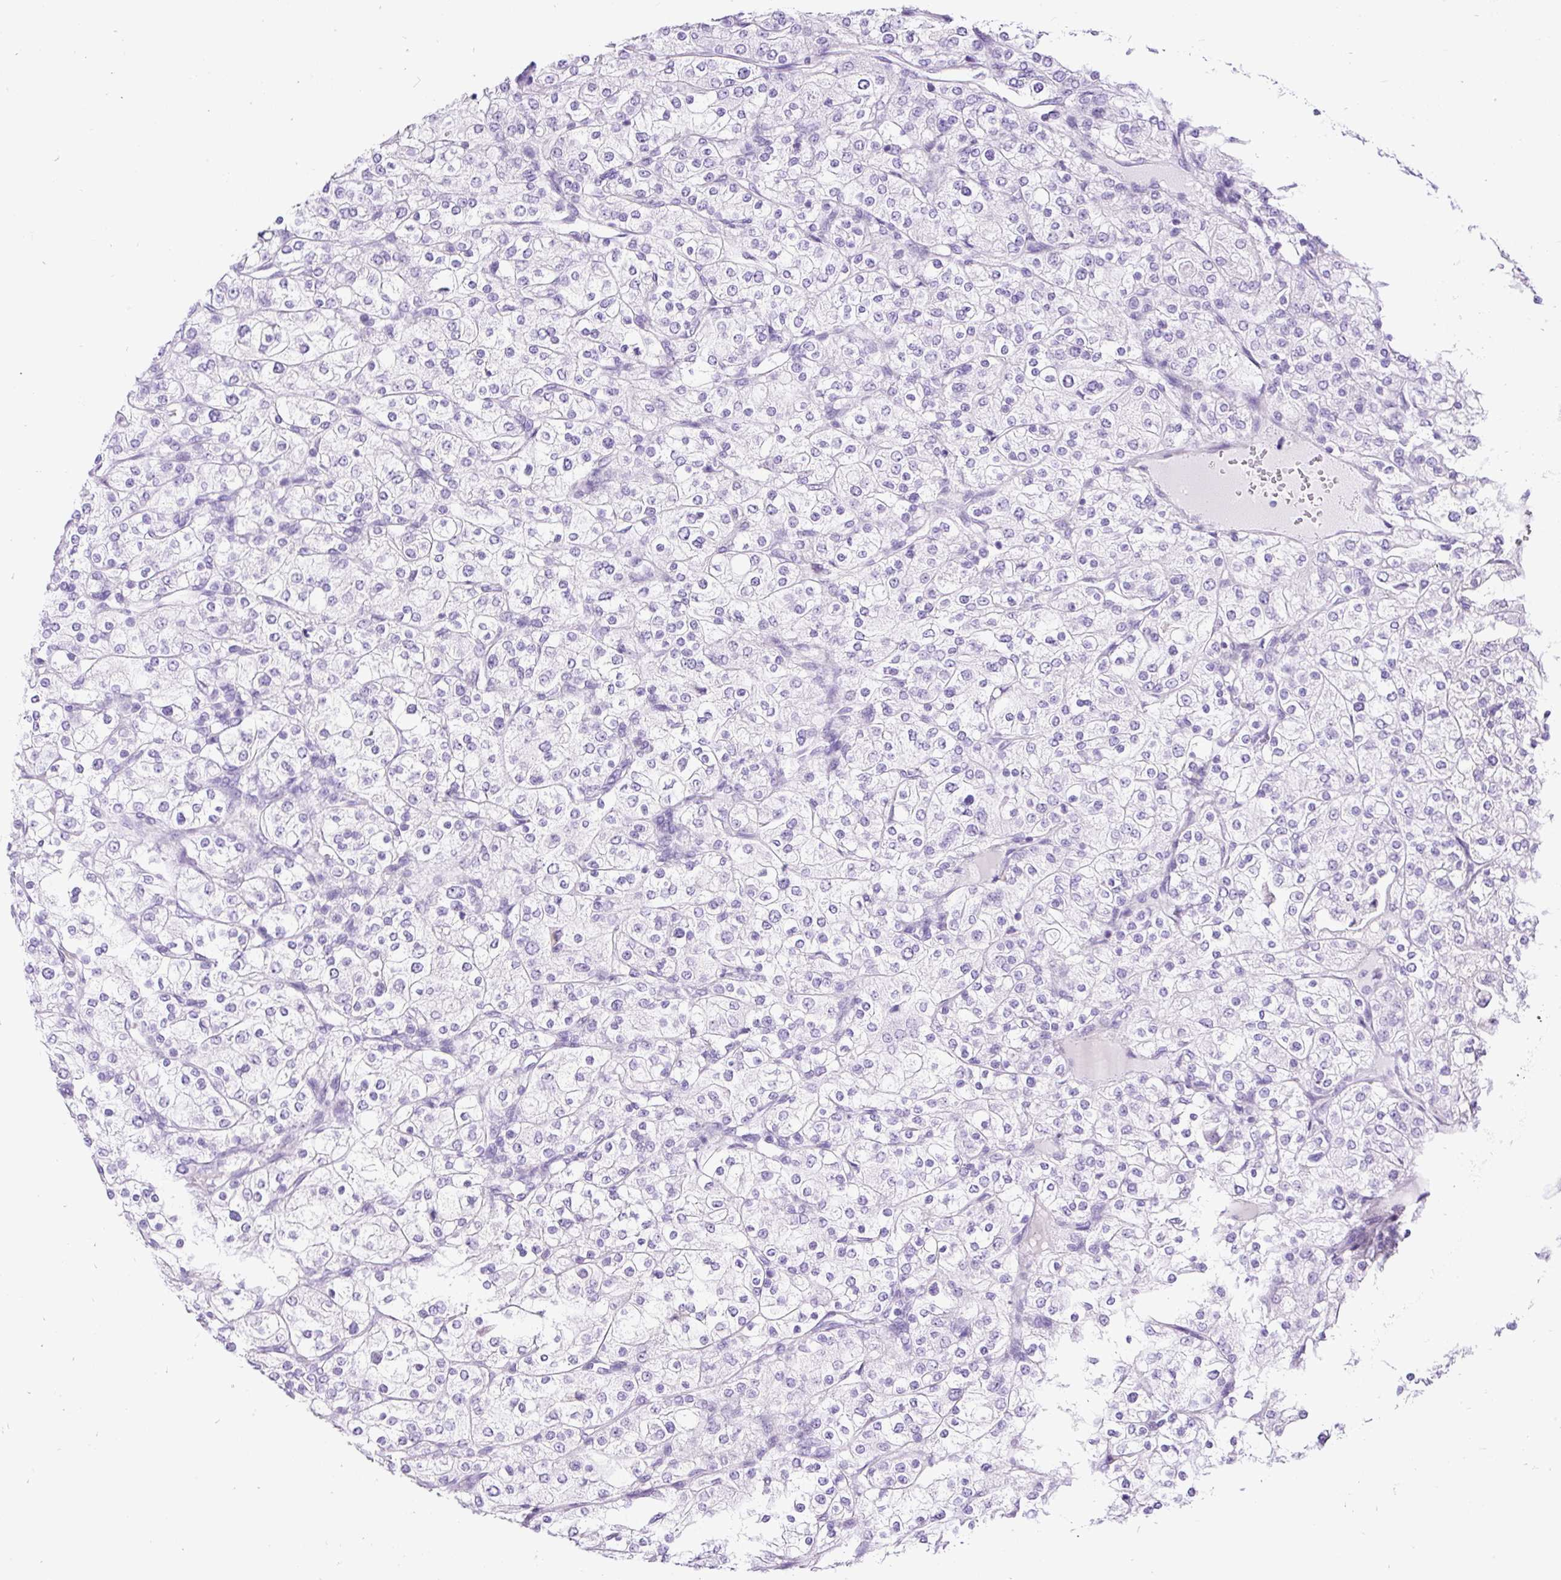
{"staining": {"intensity": "negative", "quantity": "none", "location": "none"}, "tissue": "renal cancer", "cell_type": "Tumor cells", "image_type": "cancer", "snomed": [{"axis": "morphology", "description": "Adenocarcinoma, NOS"}, {"axis": "topography", "description": "Kidney"}], "caption": "Immunohistochemical staining of human renal cancer (adenocarcinoma) exhibits no significant expression in tumor cells.", "gene": "PDIA2", "patient": {"sex": "male", "age": 80}}